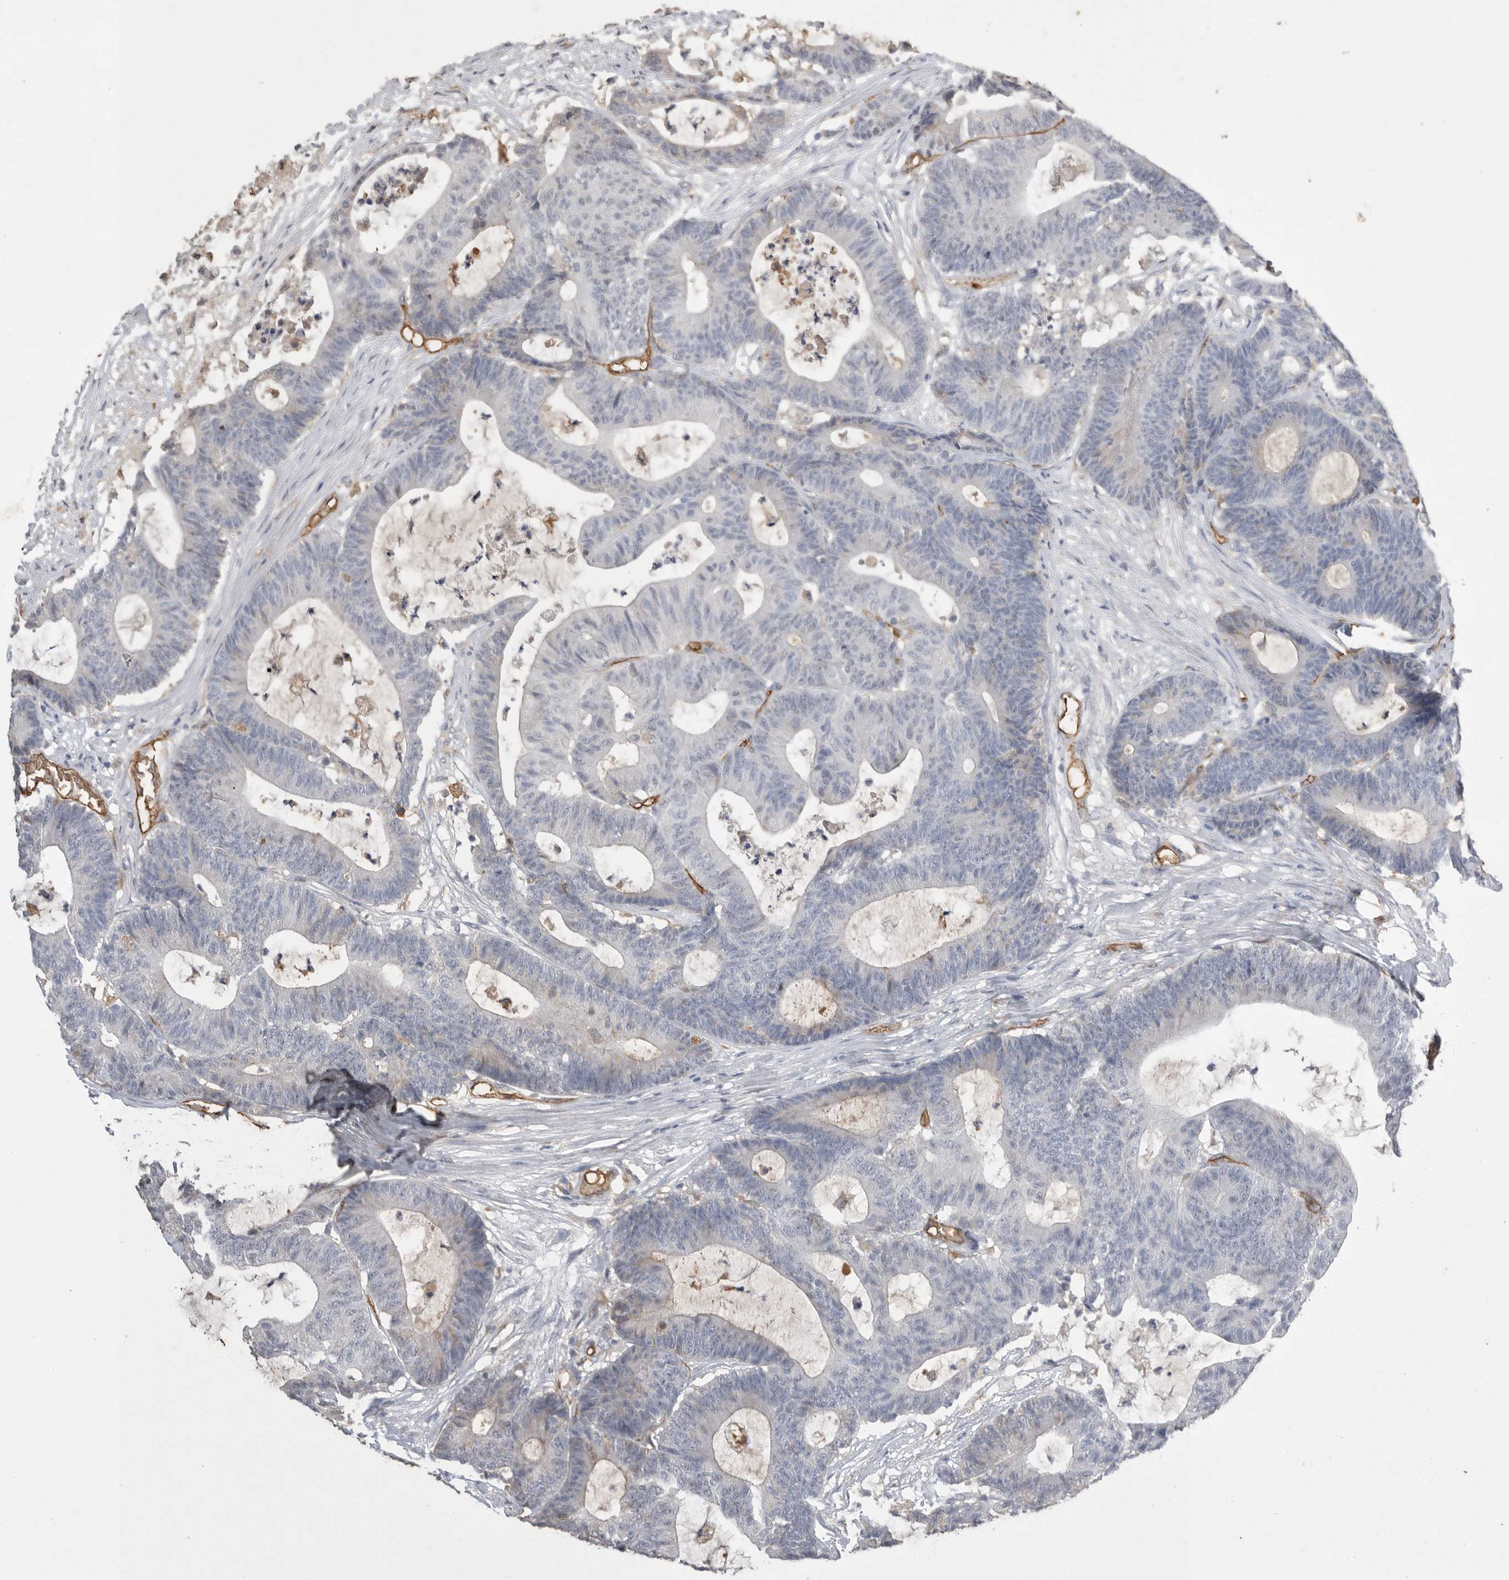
{"staining": {"intensity": "negative", "quantity": "none", "location": "none"}, "tissue": "colorectal cancer", "cell_type": "Tumor cells", "image_type": "cancer", "snomed": [{"axis": "morphology", "description": "Adenocarcinoma, NOS"}, {"axis": "topography", "description": "Colon"}], "caption": "A micrograph of colorectal cancer (adenocarcinoma) stained for a protein shows no brown staining in tumor cells.", "gene": "IL27", "patient": {"sex": "female", "age": 84}}